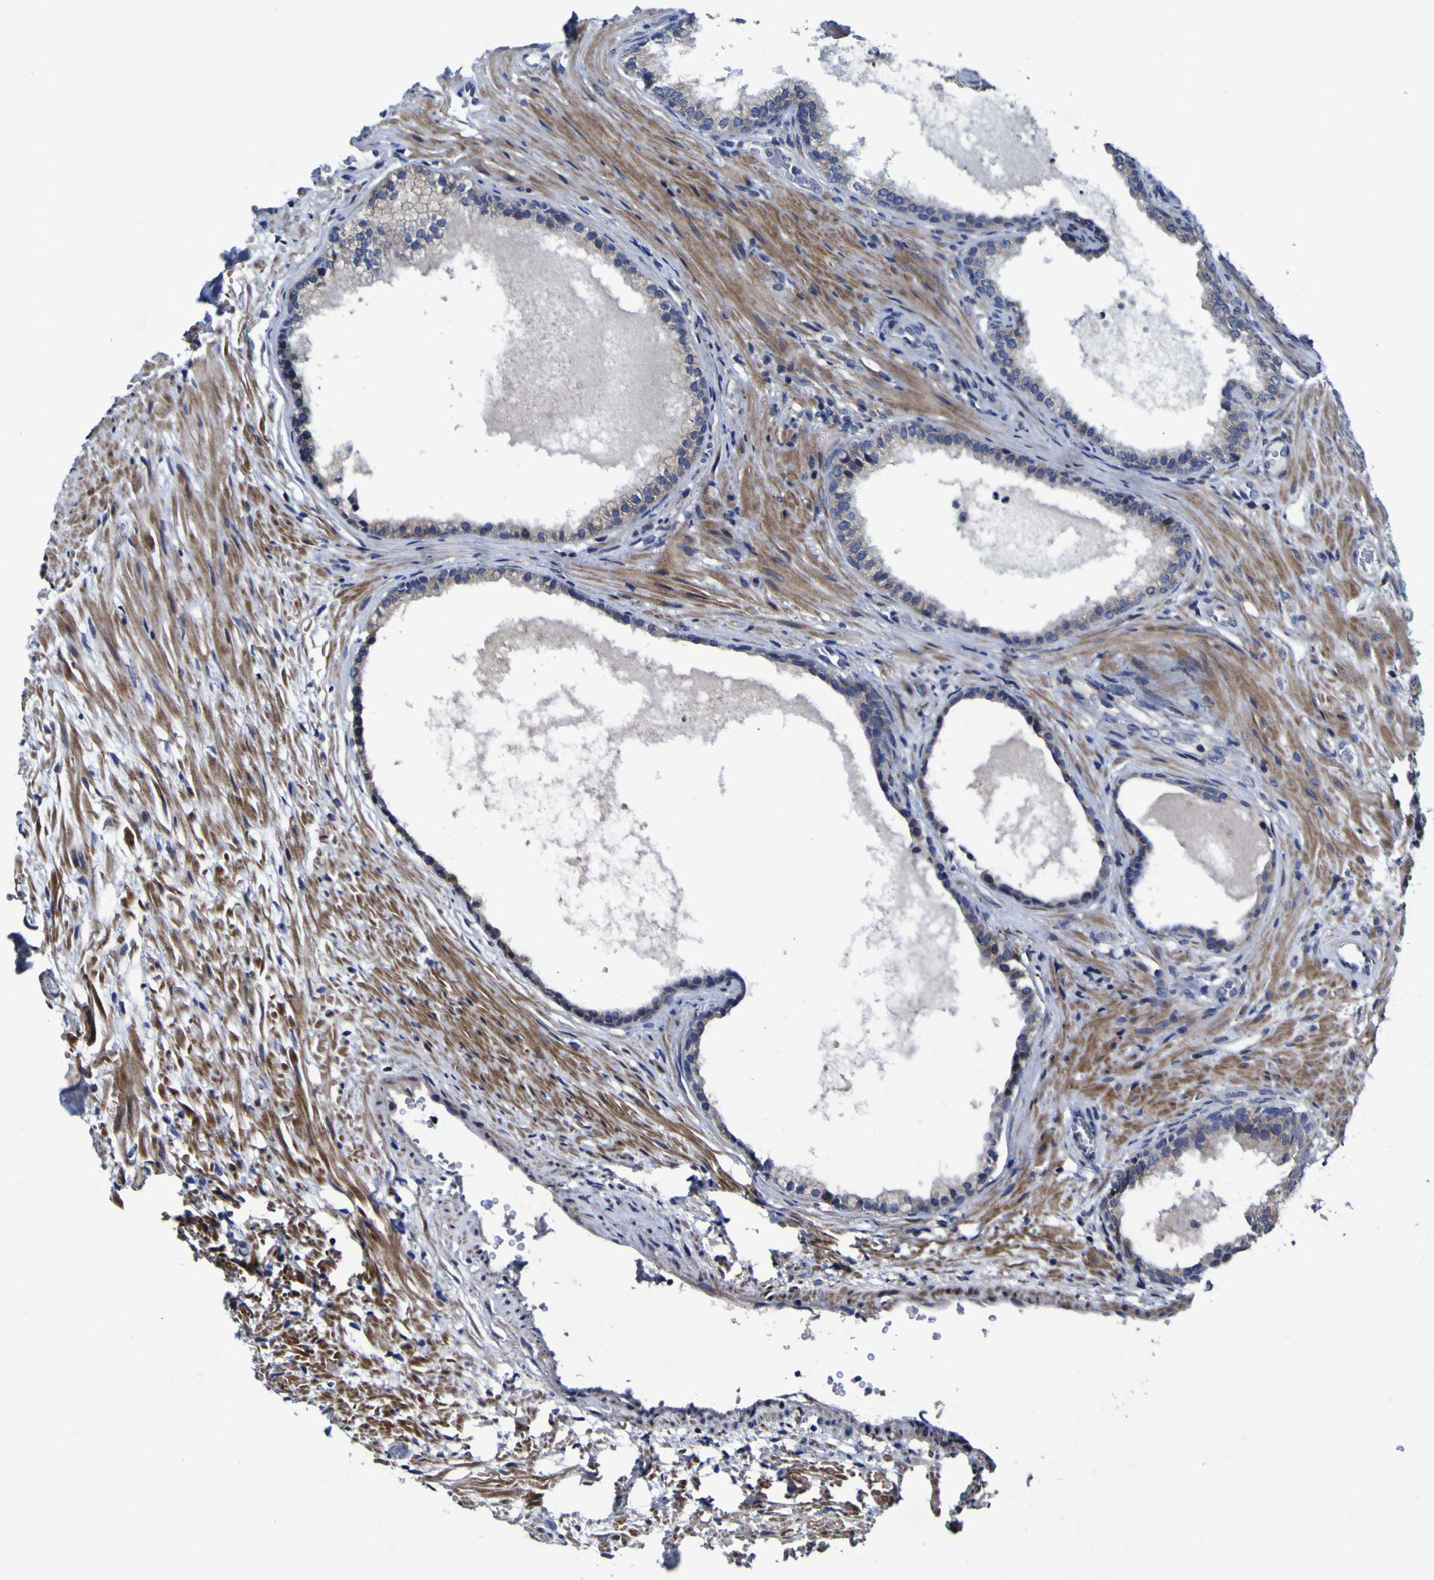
{"staining": {"intensity": "moderate", "quantity": "25%-75%", "location": "cytoplasmic/membranous"}, "tissue": "prostate", "cell_type": "Glandular cells", "image_type": "normal", "snomed": [{"axis": "morphology", "description": "Normal tissue, NOS"}, {"axis": "topography", "description": "Prostate"}], "caption": "Benign prostate demonstrates moderate cytoplasmic/membranous expression in approximately 25%-75% of glandular cells, visualized by immunohistochemistry.", "gene": "P3H1", "patient": {"sex": "male", "age": 76}}